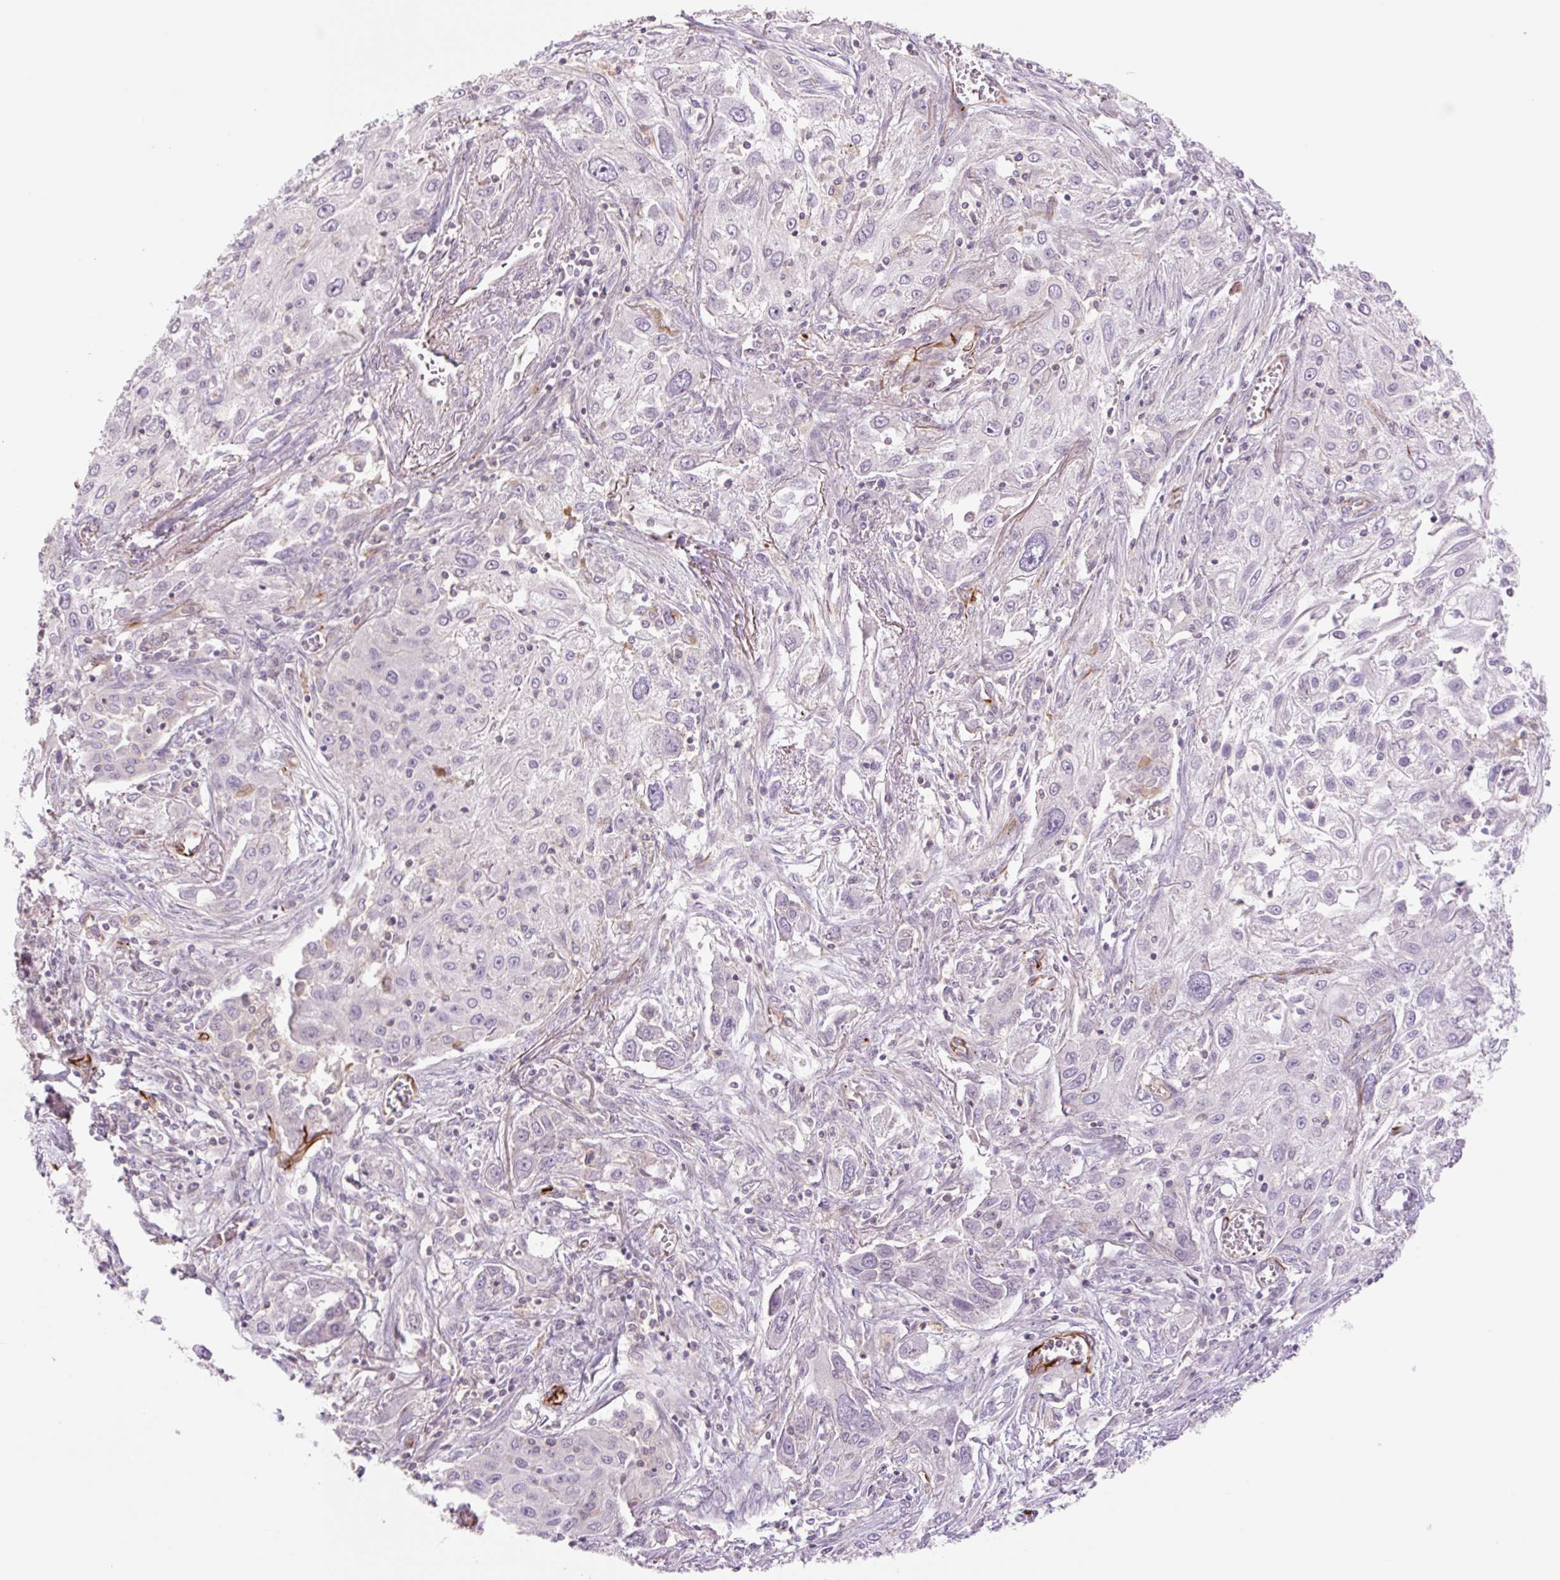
{"staining": {"intensity": "negative", "quantity": "none", "location": "none"}, "tissue": "lung cancer", "cell_type": "Tumor cells", "image_type": "cancer", "snomed": [{"axis": "morphology", "description": "Squamous cell carcinoma, NOS"}, {"axis": "topography", "description": "Lung"}], "caption": "Tumor cells are negative for protein expression in human lung cancer. (Brightfield microscopy of DAB IHC at high magnification).", "gene": "ZFYVE21", "patient": {"sex": "female", "age": 69}}